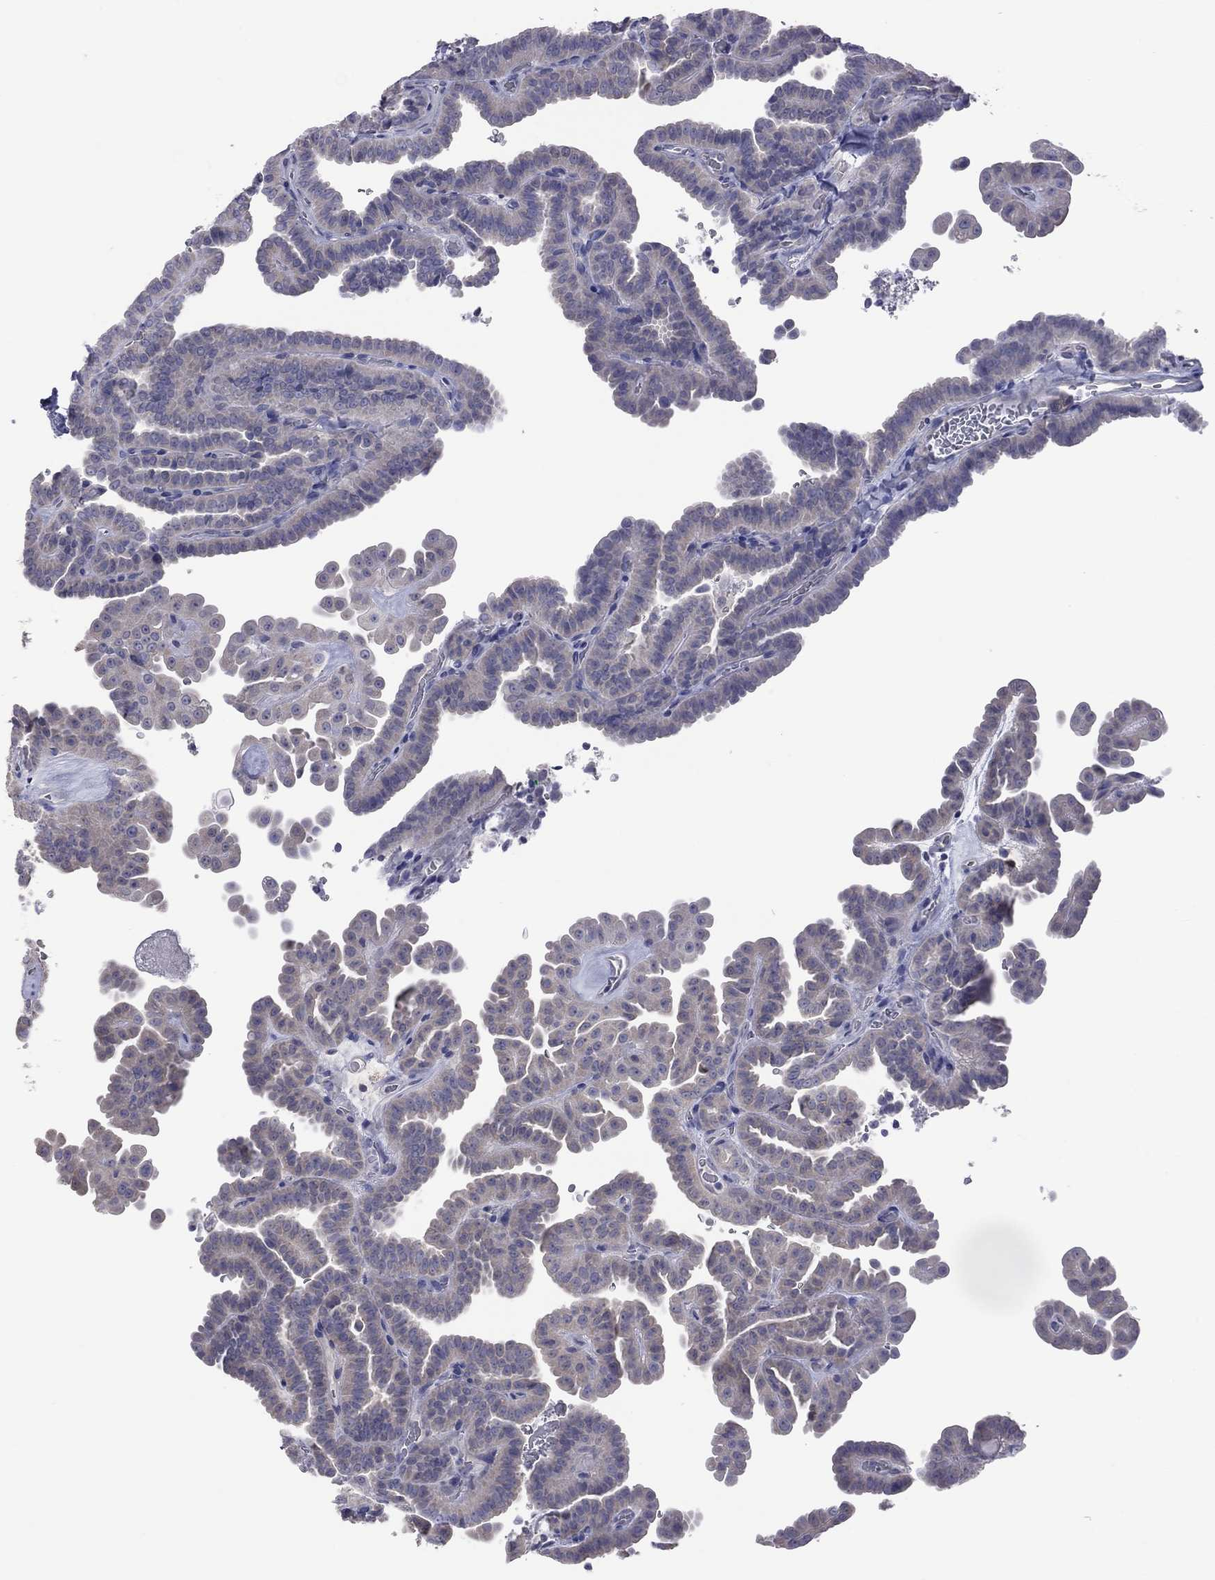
{"staining": {"intensity": "negative", "quantity": "none", "location": "none"}, "tissue": "thyroid cancer", "cell_type": "Tumor cells", "image_type": "cancer", "snomed": [{"axis": "morphology", "description": "Papillary adenocarcinoma, NOS"}, {"axis": "topography", "description": "Thyroid gland"}], "caption": "Tumor cells show no significant protein staining in thyroid cancer (papillary adenocarcinoma).", "gene": "HYLS1", "patient": {"sex": "female", "age": 39}}